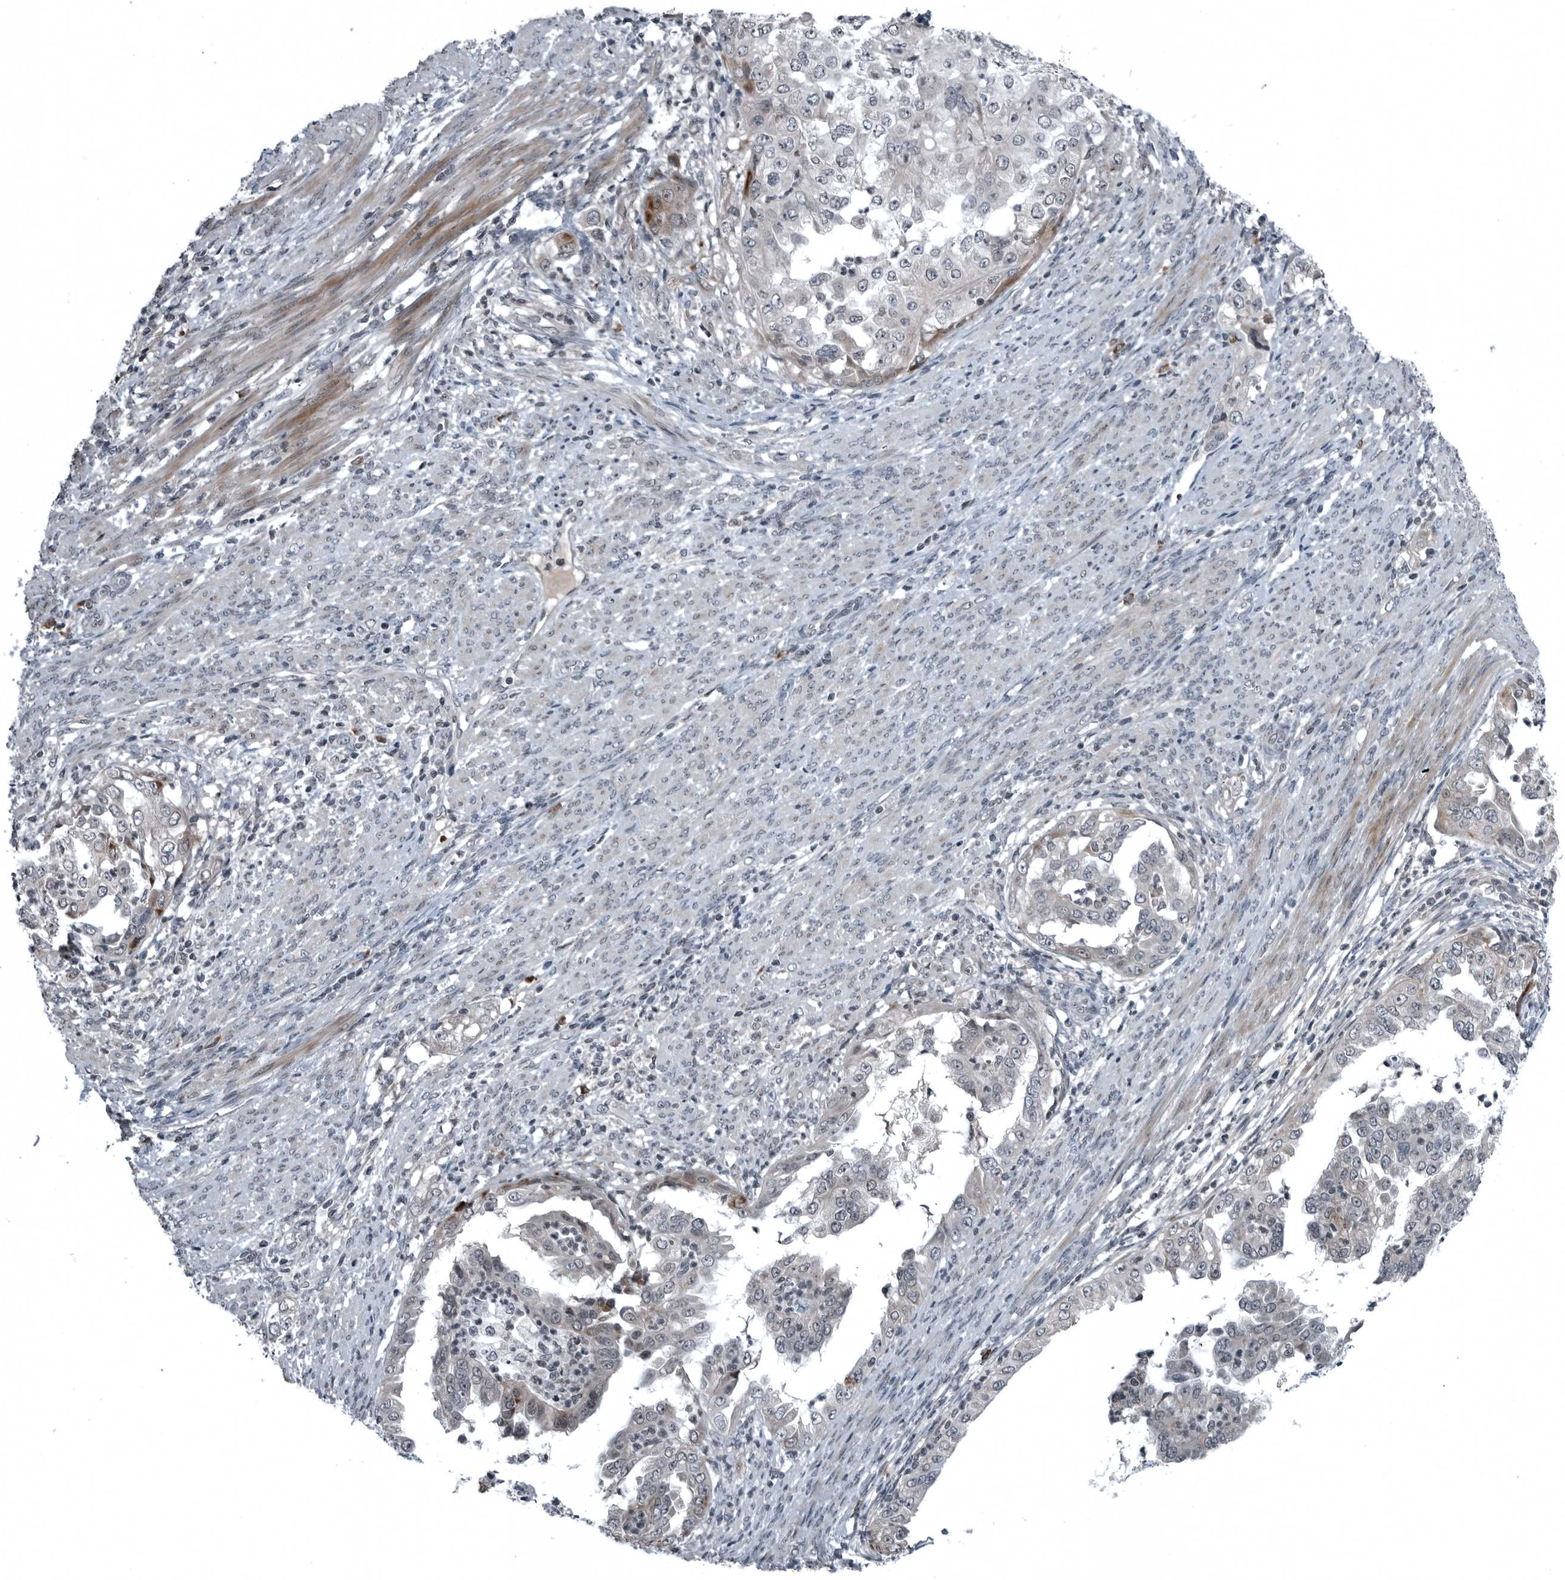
{"staining": {"intensity": "negative", "quantity": "none", "location": "none"}, "tissue": "endometrial cancer", "cell_type": "Tumor cells", "image_type": "cancer", "snomed": [{"axis": "morphology", "description": "Adenocarcinoma, NOS"}, {"axis": "topography", "description": "Endometrium"}], "caption": "A high-resolution micrograph shows IHC staining of endometrial adenocarcinoma, which reveals no significant expression in tumor cells.", "gene": "GAK", "patient": {"sex": "female", "age": 85}}